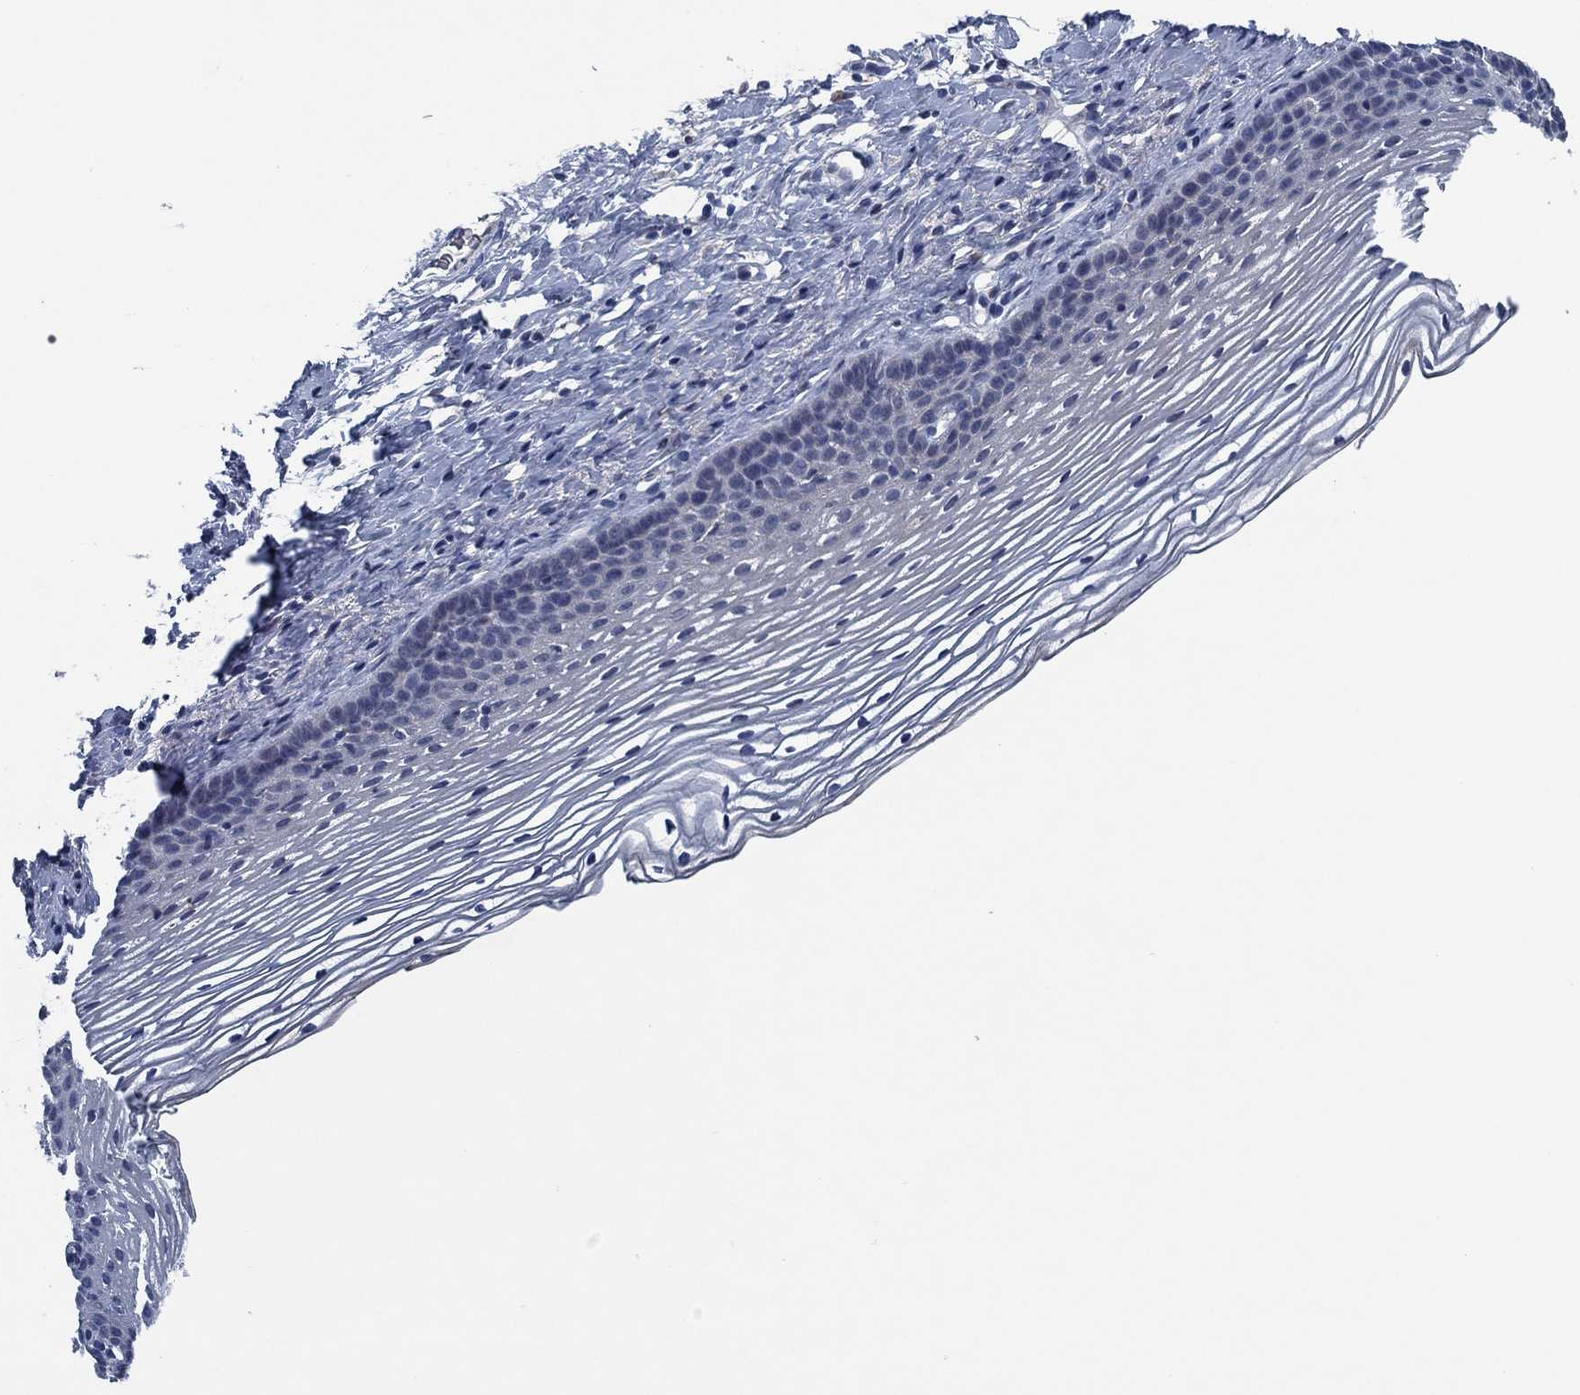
{"staining": {"intensity": "negative", "quantity": "none", "location": "none"}, "tissue": "cervix", "cell_type": "Glandular cells", "image_type": "normal", "snomed": [{"axis": "morphology", "description": "Normal tissue, NOS"}, {"axis": "topography", "description": "Cervix"}], "caption": "The immunohistochemistry (IHC) micrograph has no significant expression in glandular cells of cervix. The staining is performed using DAB brown chromogen with nuclei counter-stained in using hematoxylin.", "gene": "PNMA8A", "patient": {"sex": "female", "age": 39}}